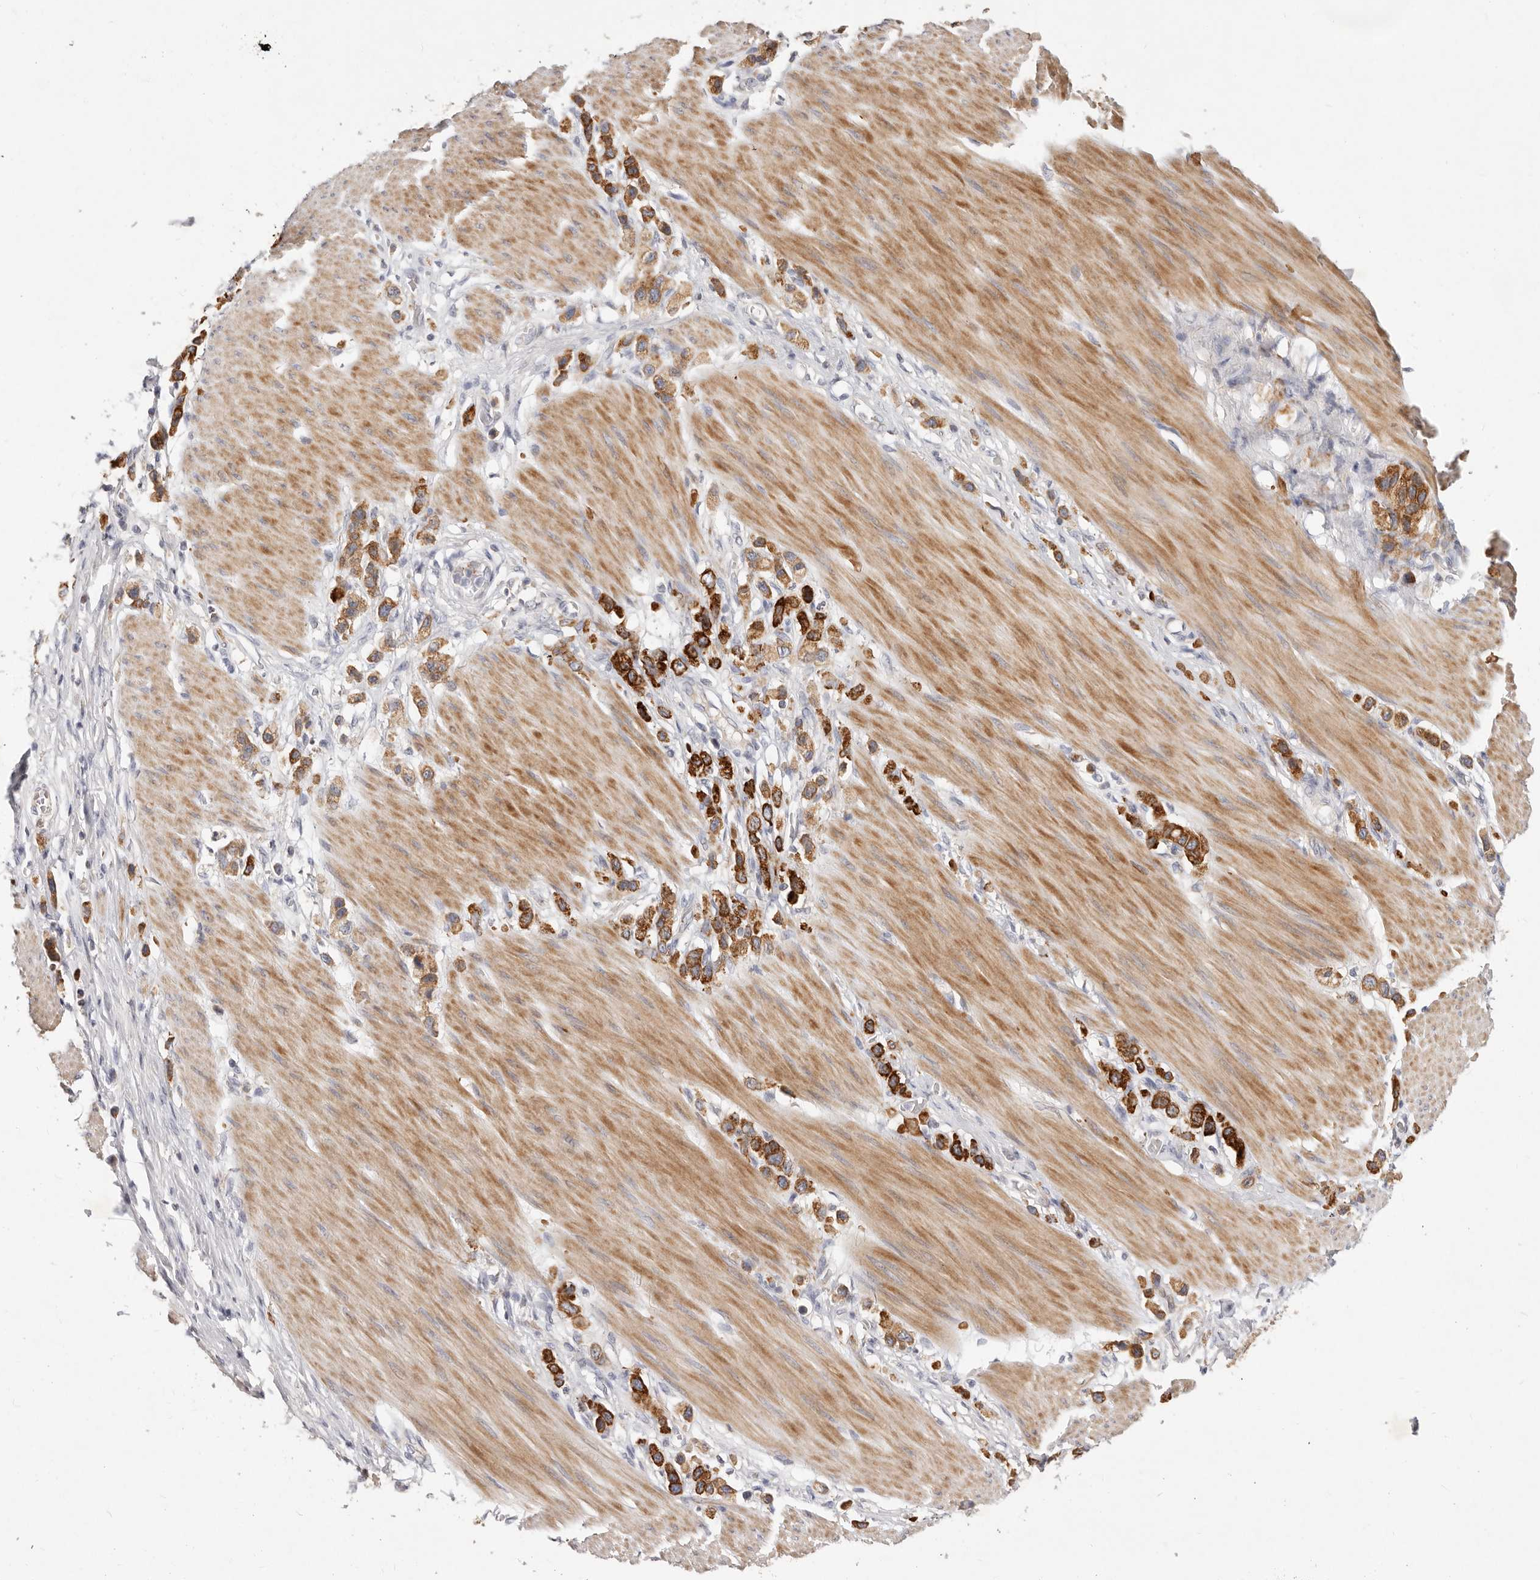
{"staining": {"intensity": "strong", "quantity": ">75%", "location": "cytoplasmic/membranous"}, "tissue": "stomach cancer", "cell_type": "Tumor cells", "image_type": "cancer", "snomed": [{"axis": "morphology", "description": "Adenocarcinoma, NOS"}, {"axis": "topography", "description": "Stomach"}], "caption": "IHC (DAB (3,3'-diaminobenzidine)) staining of human stomach cancer exhibits strong cytoplasmic/membranous protein positivity in approximately >75% of tumor cells.", "gene": "TFB2M", "patient": {"sex": "female", "age": 65}}